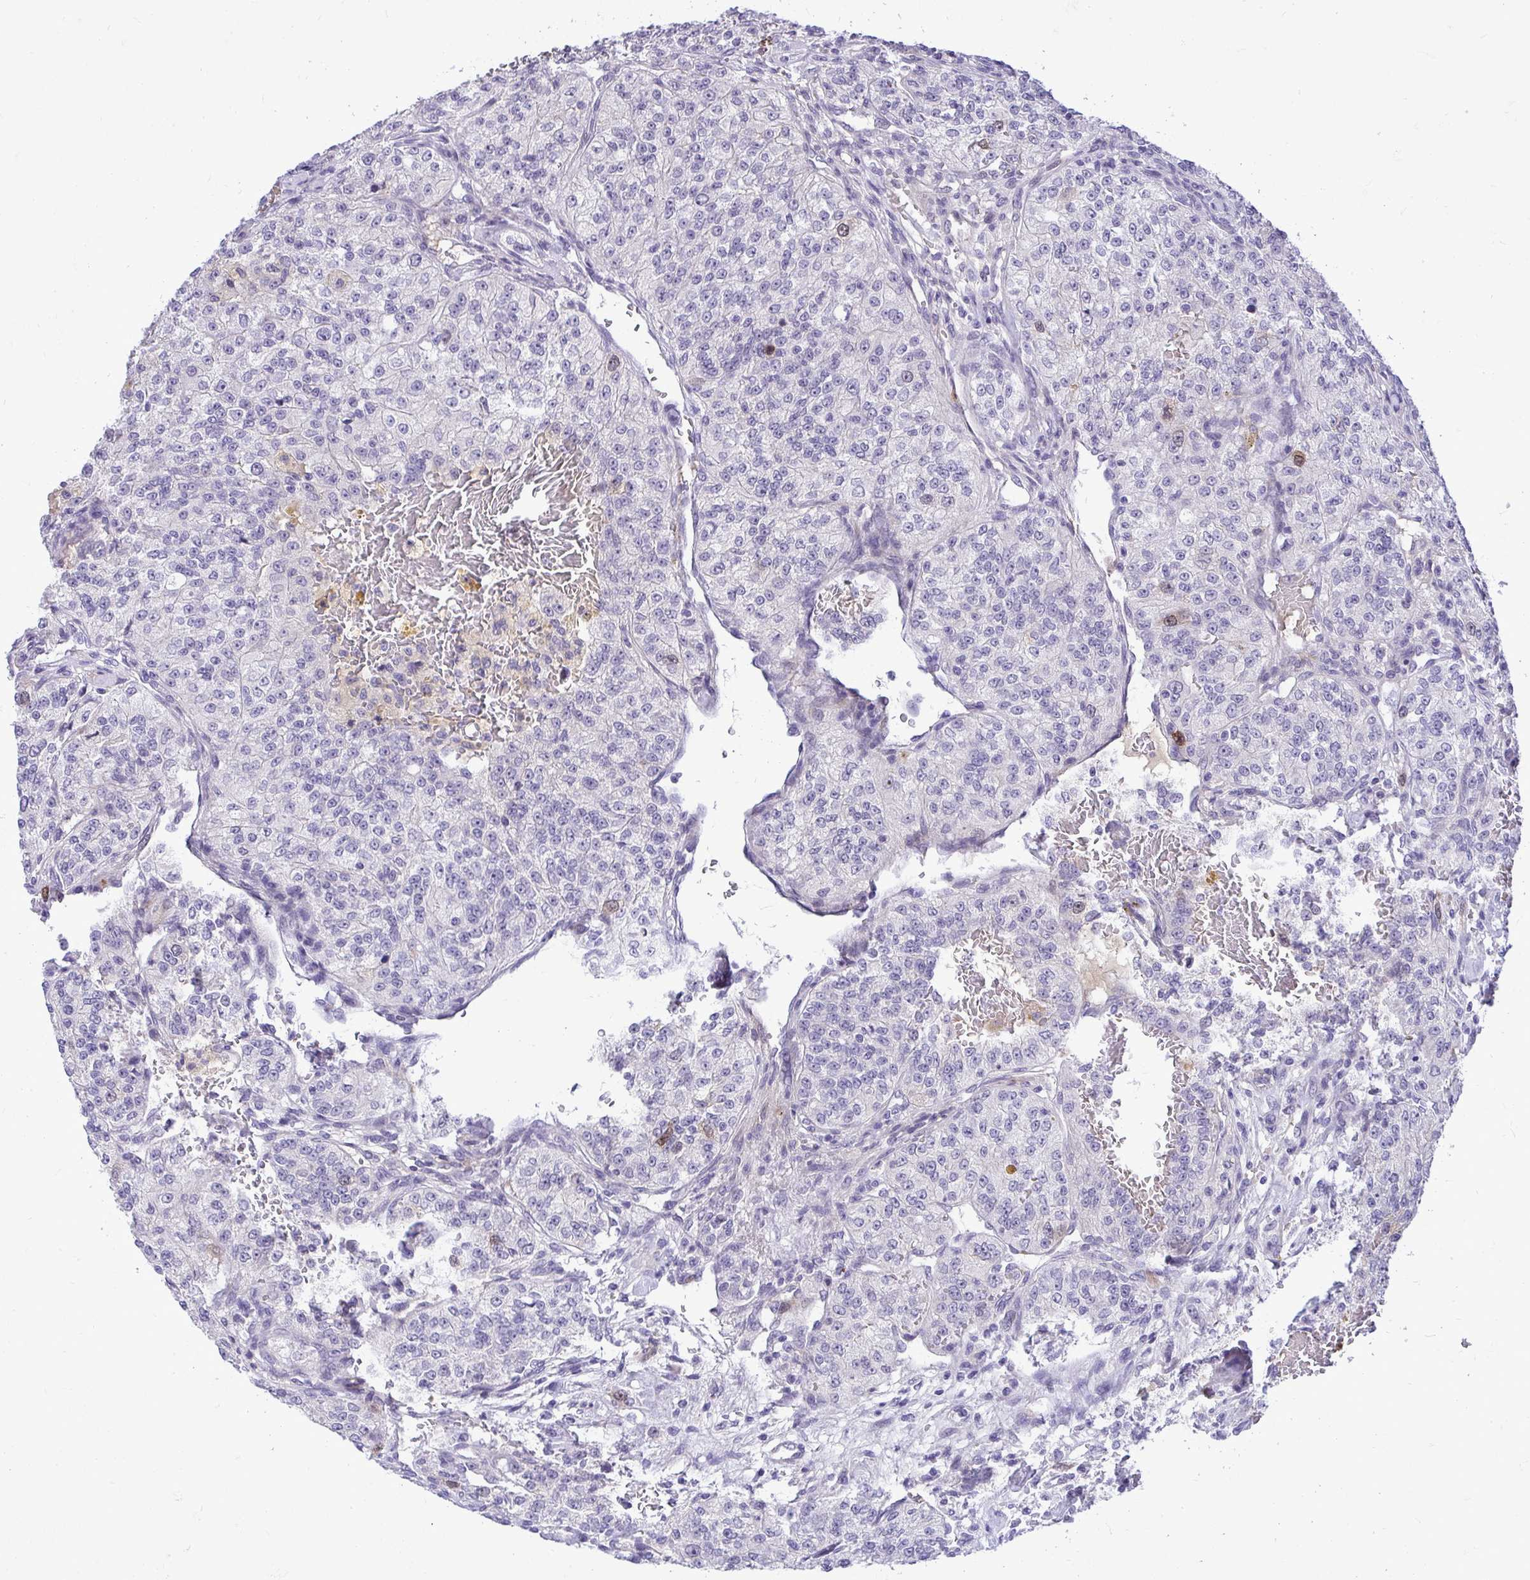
{"staining": {"intensity": "negative", "quantity": "none", "location": "none"}, "tissue": "renal cancer", "cell_type": "Tumor cells", "image_type": "cancer", "snomed": [{"axis": "morphology", "description": "Adenocarcinoma, NOS"}, {"axis": "topography", "description": "Kidney"}], "caption": "A photomicrograph of human renal cancer (adenocarcinoma) is negative for staining in tumor cells.", "gene": "CDC20", "patient": {"sex": "female", "age": 63}}